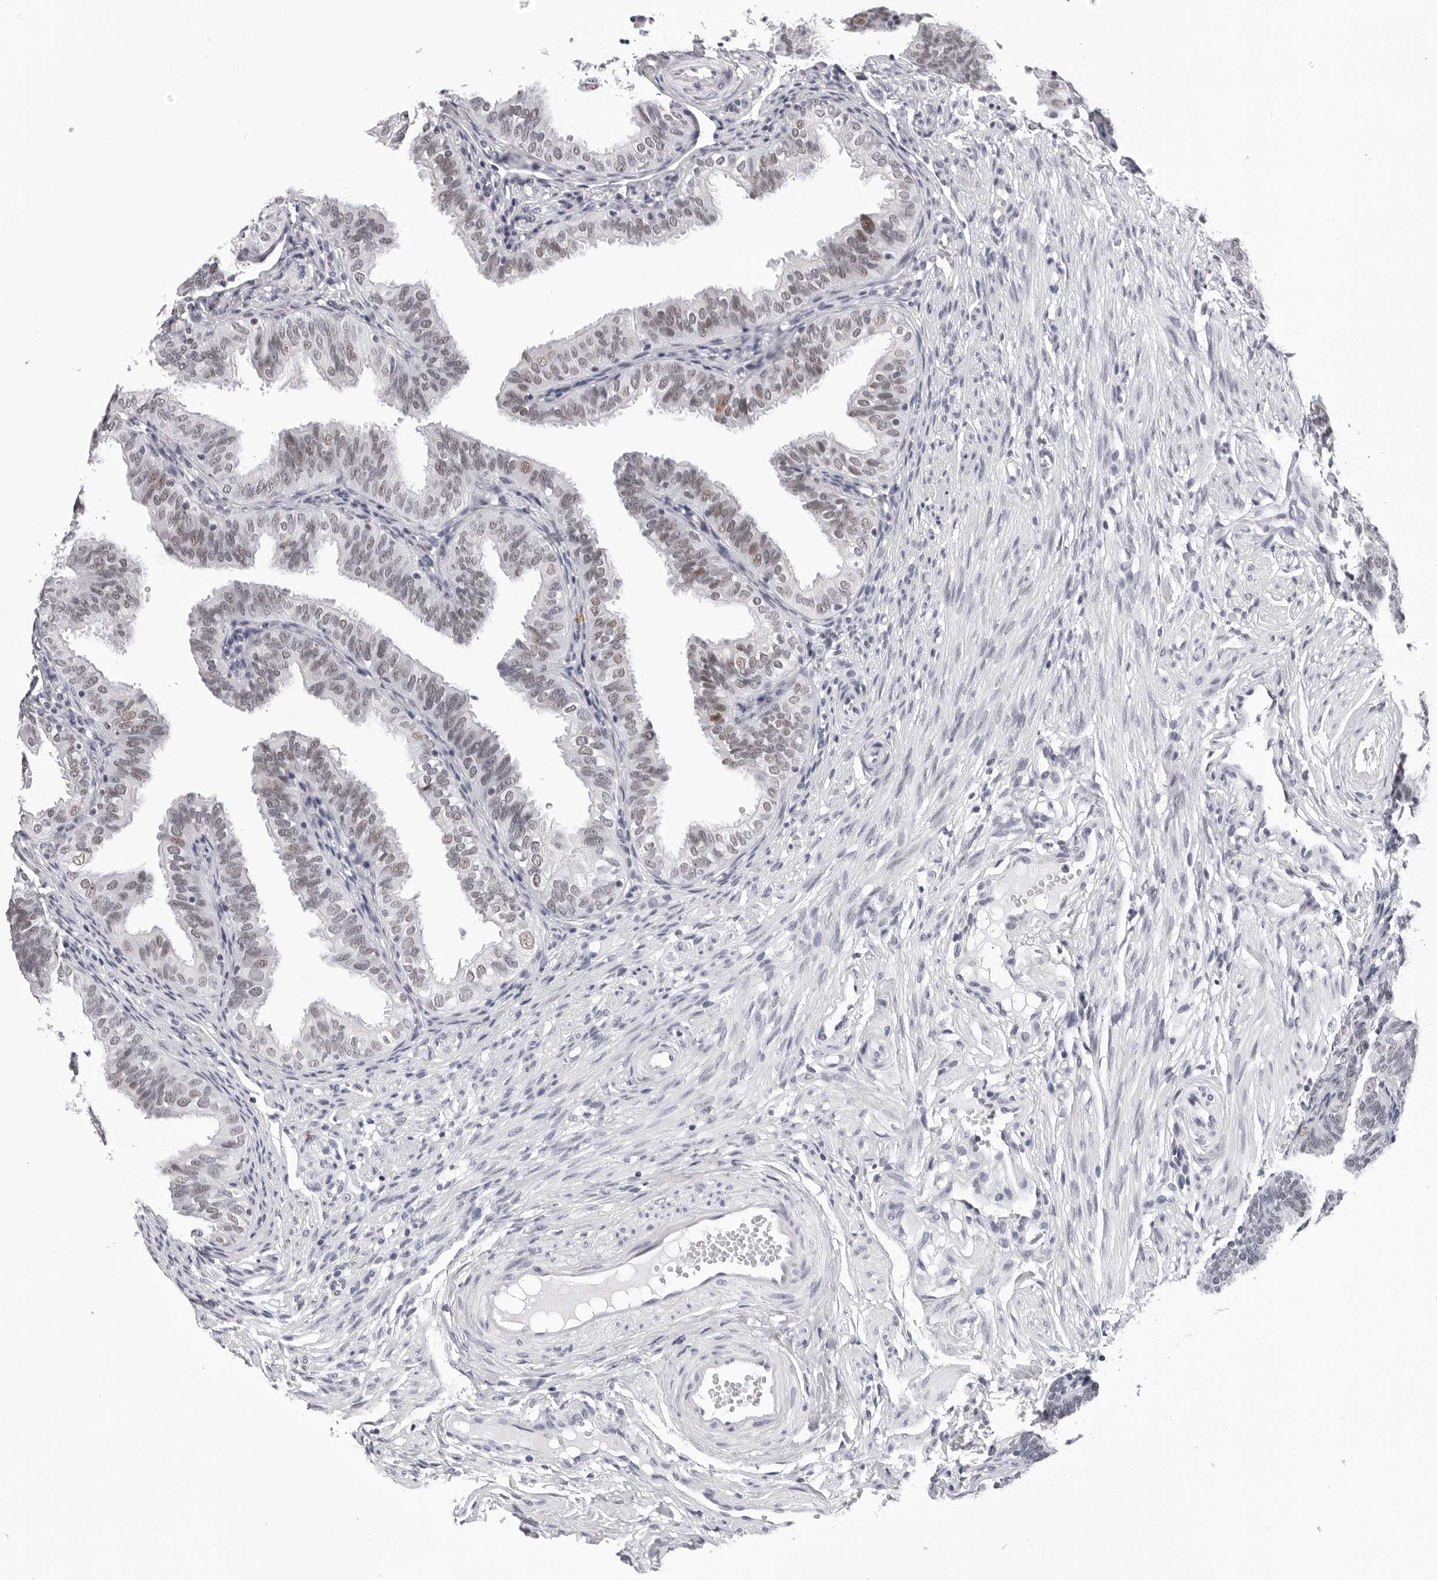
{"staining": {"intensity": "weak", "quantity": "25%-75%", "location": "nuclear"}, "tissue": "fallopian tube", "cell_type": "Glandular cells", "image_type": "normal", "snomed": [{"axis": "morphology", "description": "Normal tissue, NOS"}, {"axis": "topography", "description": "Fallopian tube"}], "caption": "High-power microscopy captured an immunohistochemistry (IHC) histopathology image of unremarkable fallopian tube, revealing weak nuclear positivity in approximately 25%-75% of glandular cells.", "gene": "SF3B4", "patient": {"sex": "female", "age": 35}}